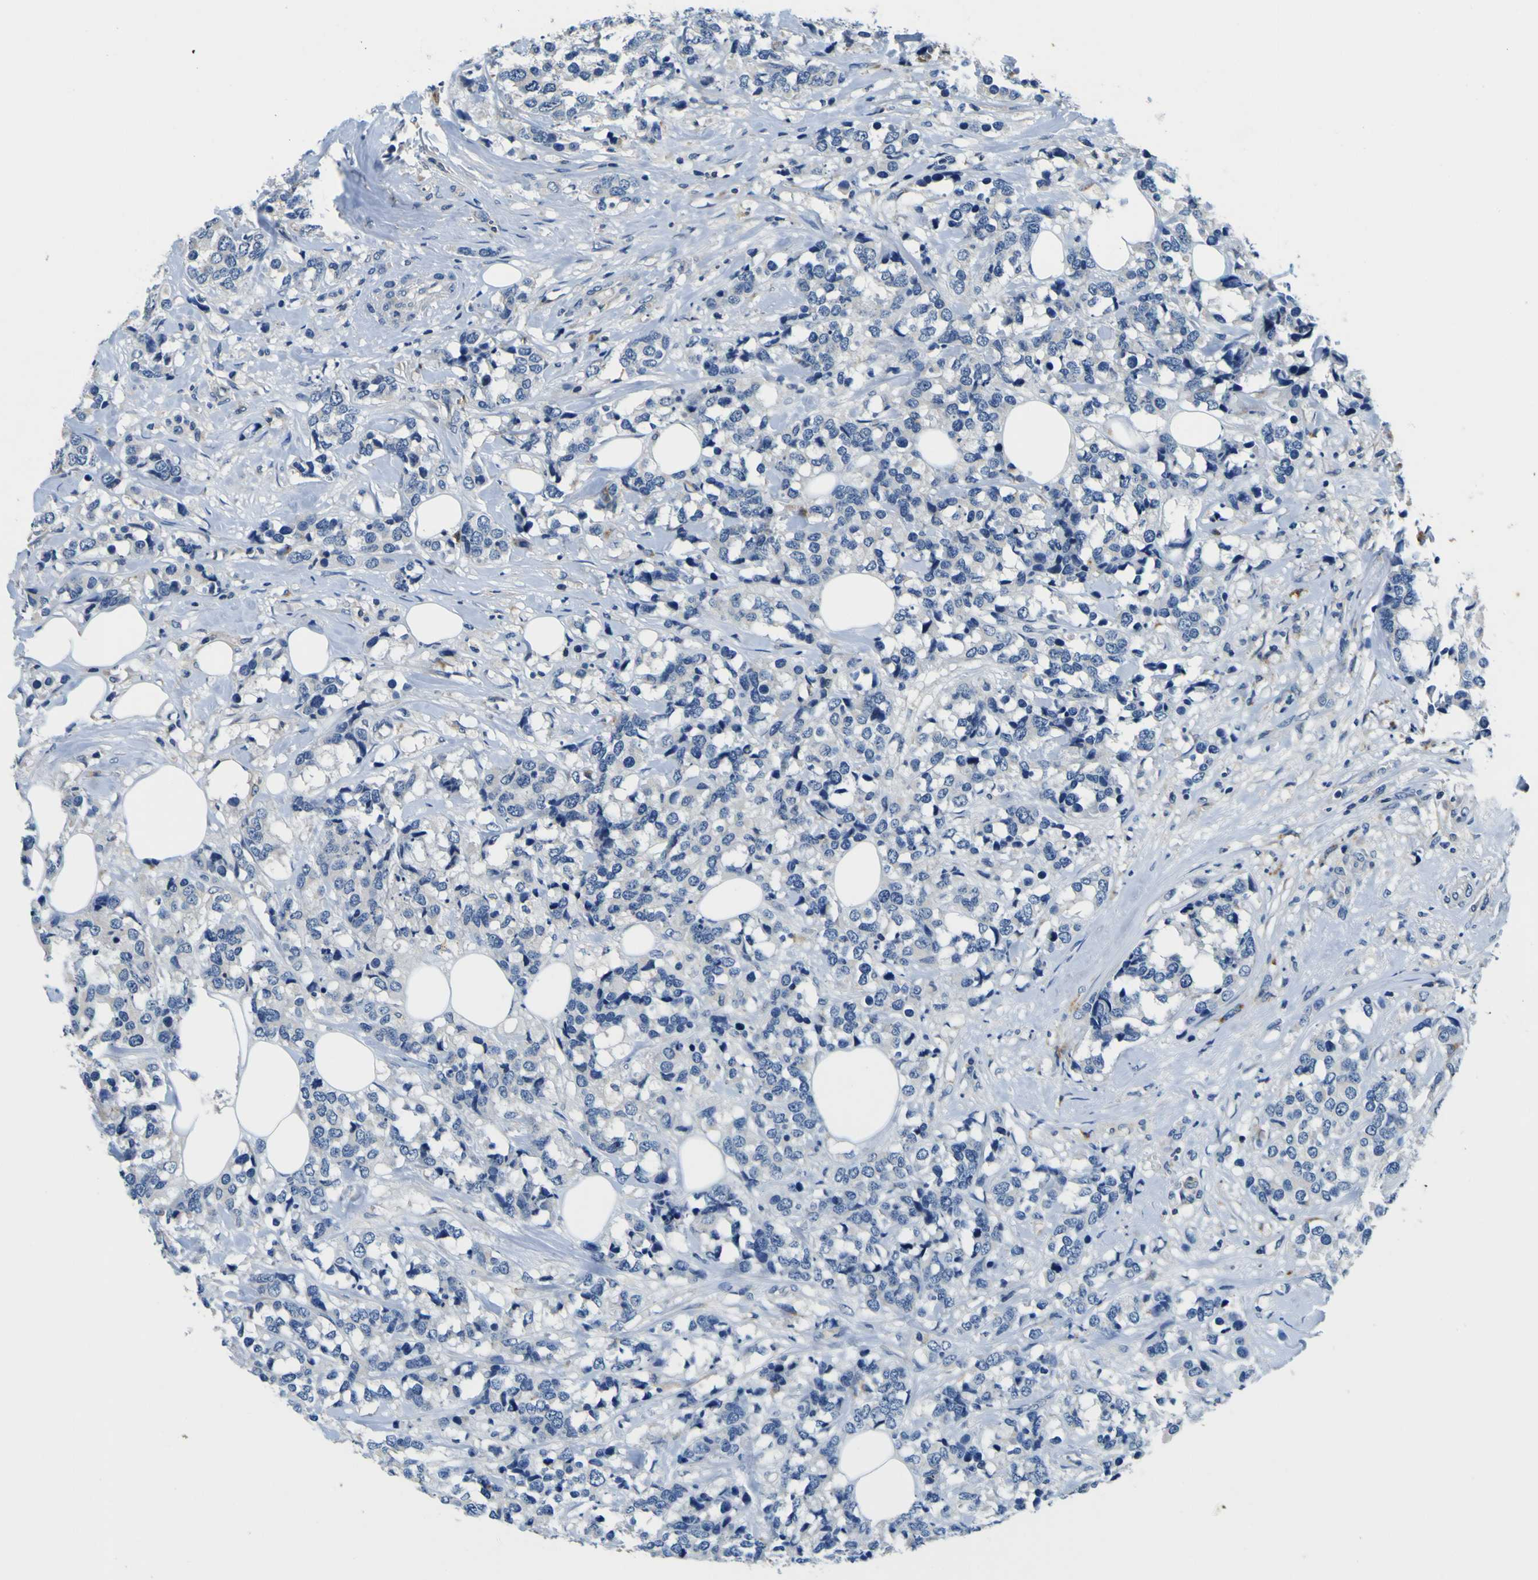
{"staining": {"intensity": "negative", "quantity": "none", "location": "none"}, "tissue": "breast cancer", "cell_type": "Tumor cells", "image_type": "cancer", "snomed": [{"axis": "morphology", "description": "Lobular carcinoma"}, {"axis": "topography", "description": "Breast"}], "caption": "Breast cancer was stained to show a protein in brown. There is no significant expression in tumor cells. The staining was performed using DAB (3,3'-diaminobenzidine) to visualize the protein expression in brown, while the nuclei were stained in blue with hematoxylin (Magnification: 20x).", "gene": "TNIK", "patient": {"sex": "female", "age": 59}}